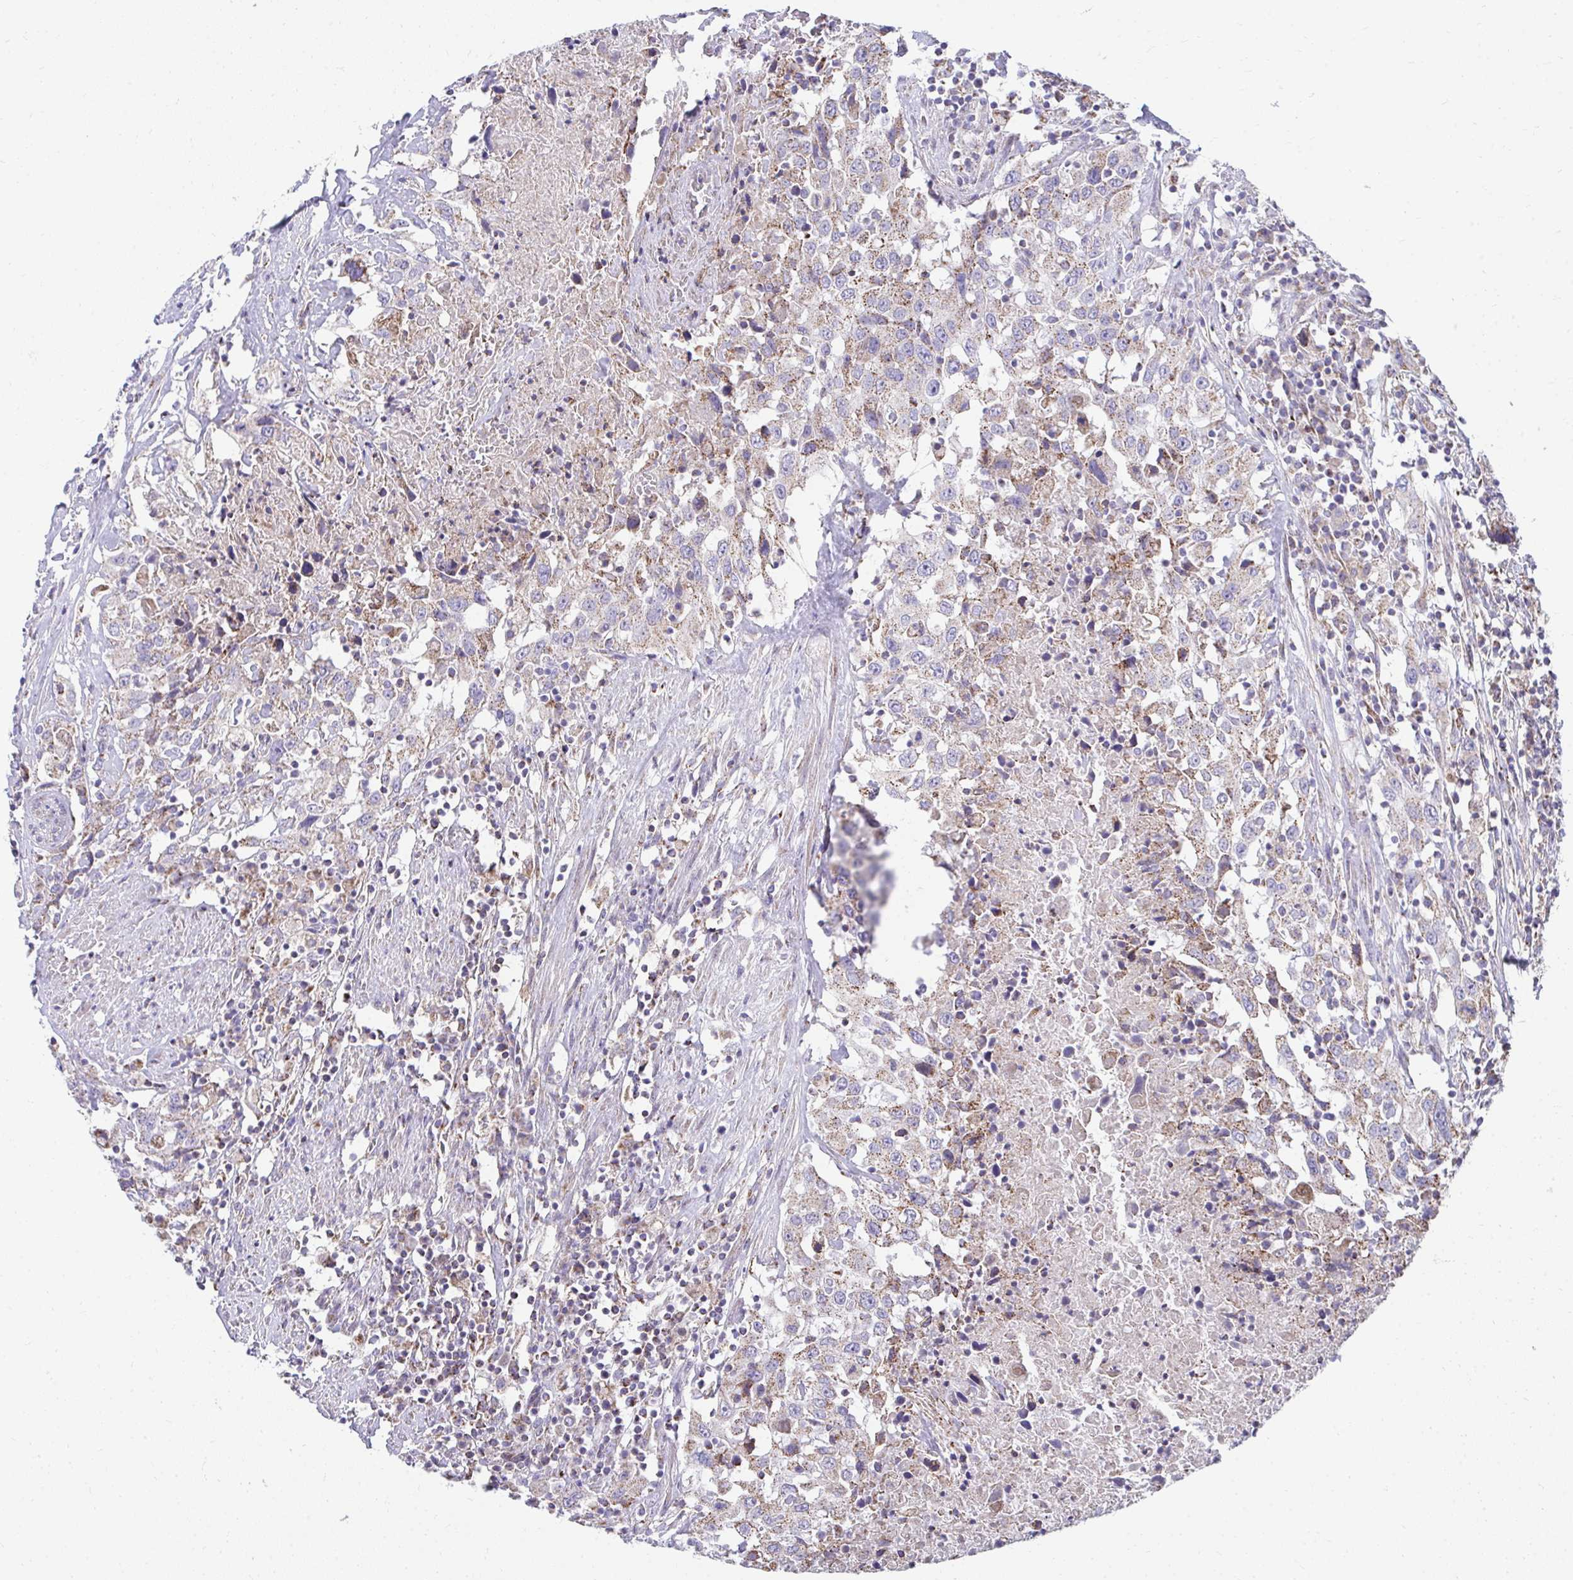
{"staining": {"intensity": "weak", "quantity": "25%-75%", "location": "cytoplasmic/membranous"}, "tissue": "urothelial cancer", "cell_type": "Tumor cells", "image_type": "cancer", "snomed": [{"axis": "morphology", "description": "Urothelial carcinoma, High grade"}, {"axis": "topography", "description": "Urinary bladder"}], "caption": "Protein staining by IHC demonstrates weak cytoplasmic/membranous expression in approximately 25%-75% of tumor cells in urothelial cancer.", "gene": "PRRG3", "patient": {"sex": "male", "age": 61}}